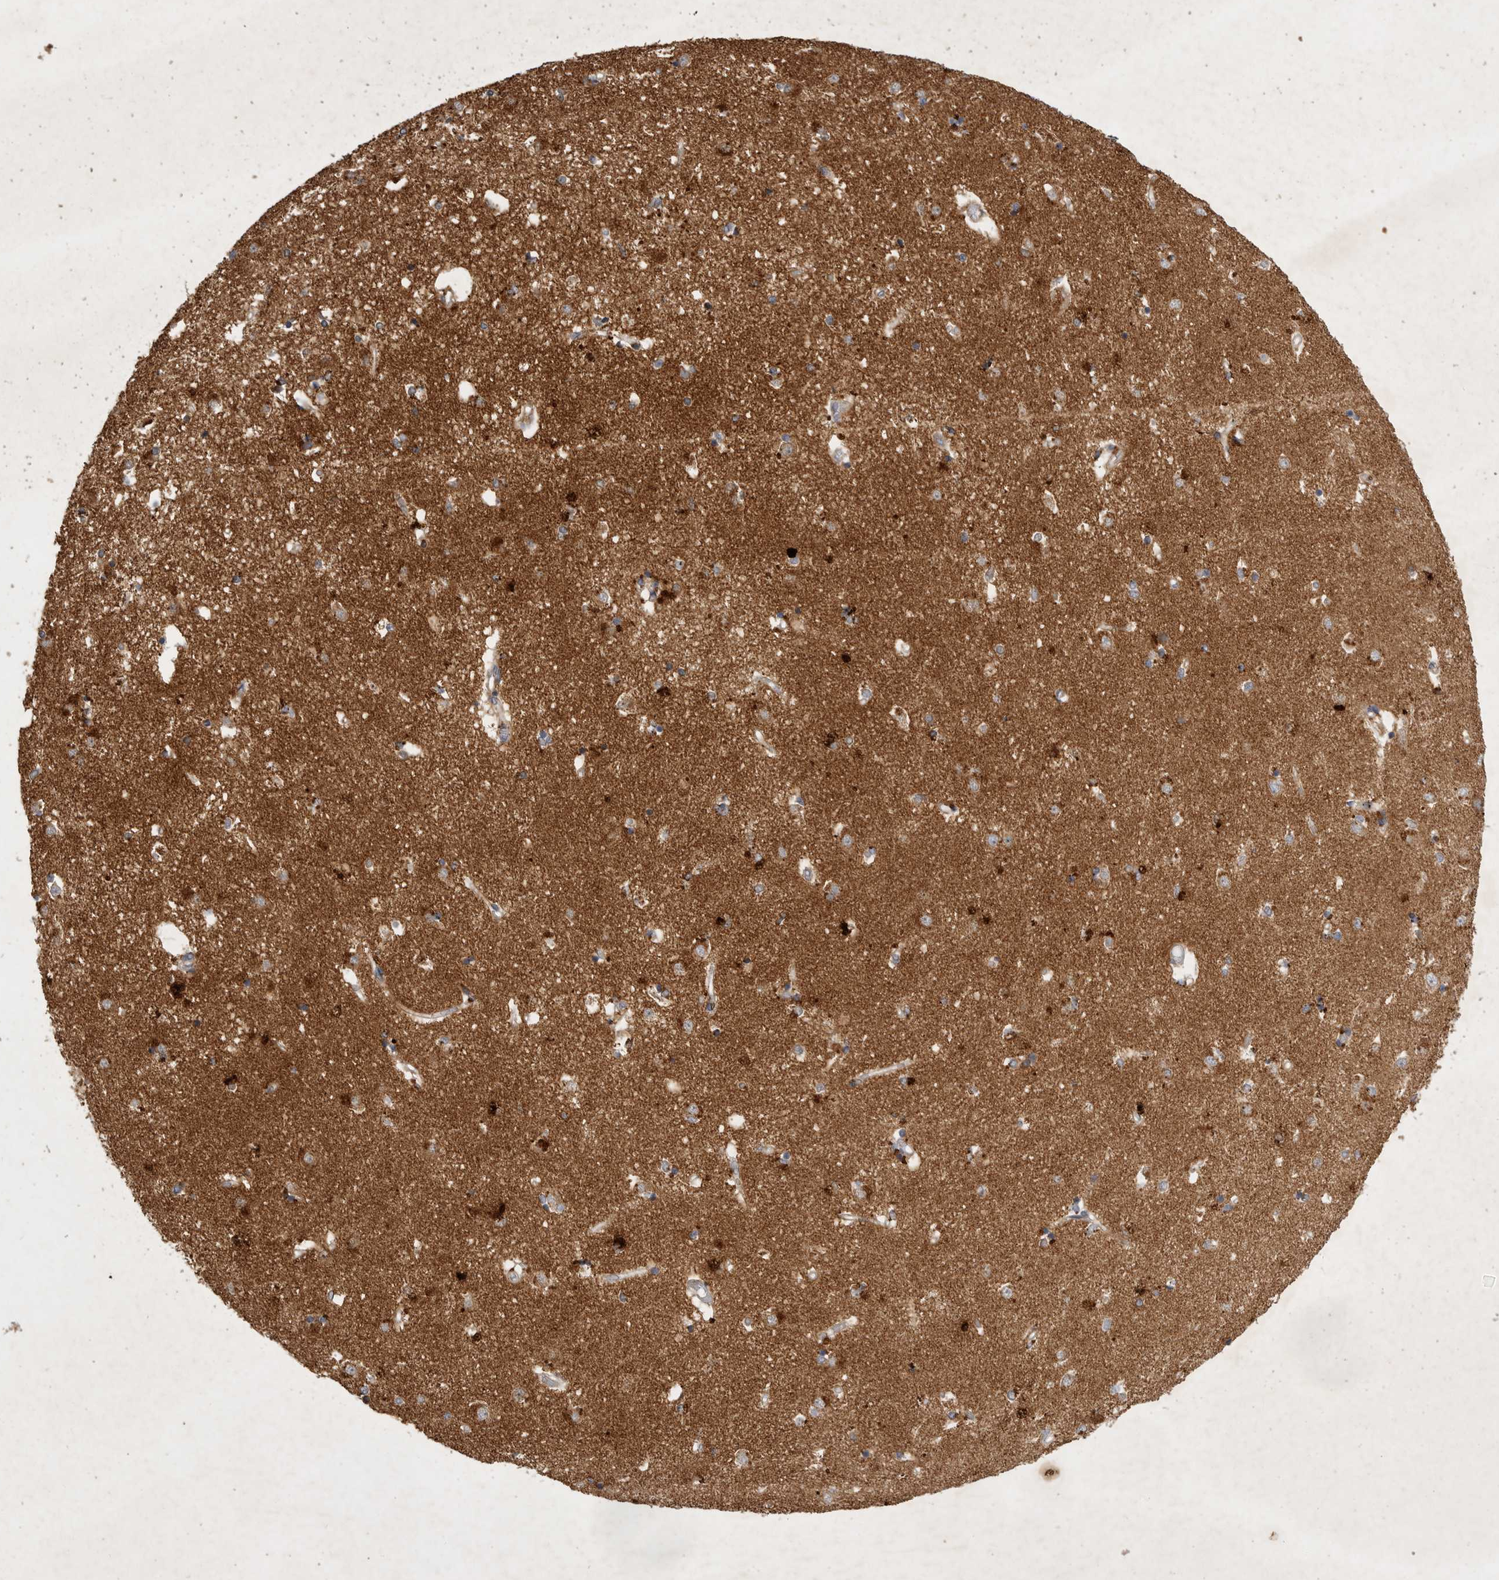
{"staining": {"intensity": "moderate", "quantity": "25%-75%", "location": "cytoplasmic/membranous"}, "tissue": "caudate", "cell_type": "Glial cells", "image_type": "normal", "snomed": [{"axis": "morphology", "description": "Normal tissue, NOS"}, {"axis": "topography", "description": "Lateral ventricle wall"}], "caption": "A histopathology image of caudate stained for a protein reveals moderate cytoplasmic/membranous brown staining in glial cells.", "gene": "MRPL41", "patient": {"sex": "male", "age": 45}}